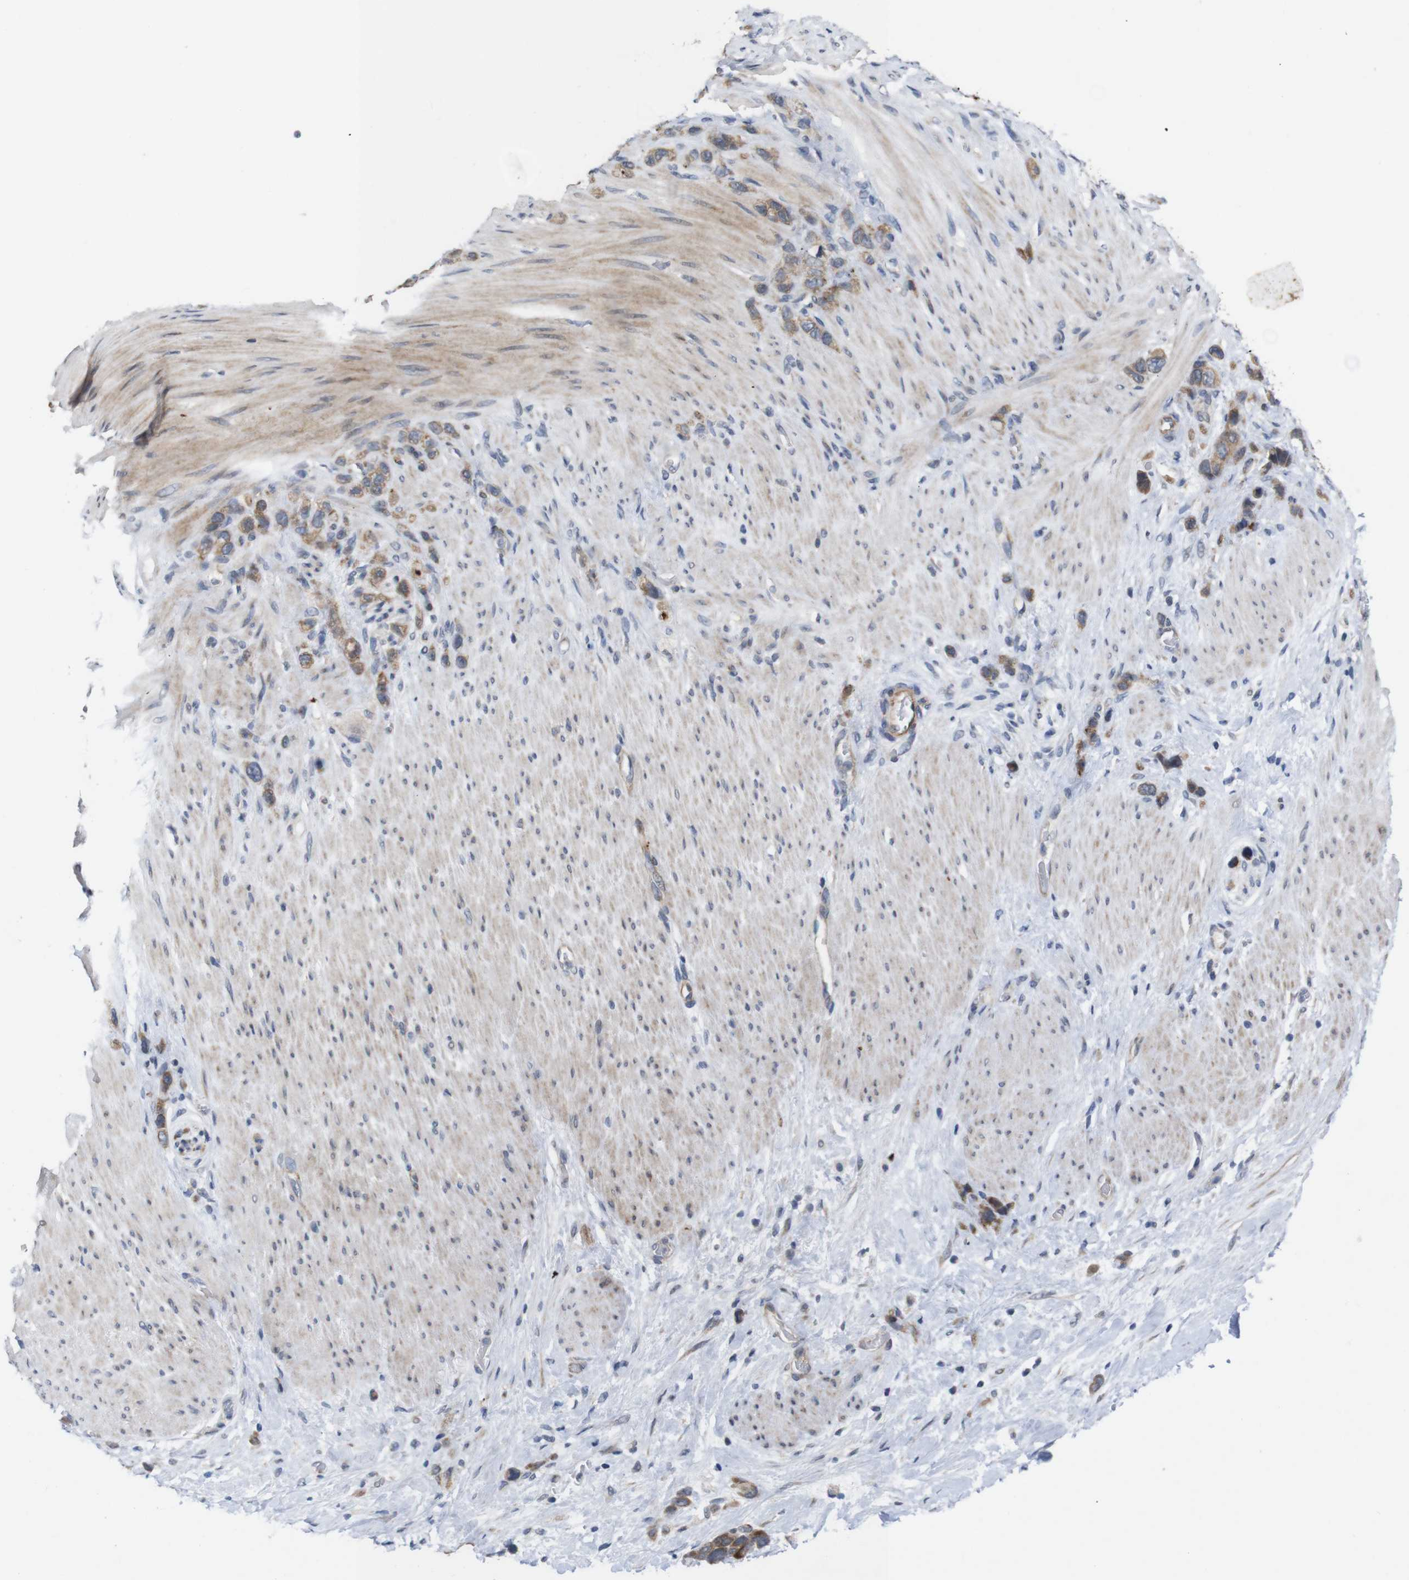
{"staining": {"intensity": "weak", "quantity": ">75%", "location": "cytoplasmic/membranous"}, "tissue": "stomach cancer", "cell_type": "Tumor cells", "image_type": "cancer", "snomed": [{"axis": "morphology", "description": "Adenocarcinoma, NOS"}, {"axis": "morphology", "description": "Adenocarcinoma, High grade"}, {"axis": "topography", "description": "Stomach, upper"}, {"axis": "topography", "description": "Stomach, lower"}], "caption": "Tumor cells display weak cytoplasmic/membranous positivity in about >75% of cells in adenocarcinoma (stomach).", "gene": "ATP7B", "patient": {"sex": "female", "age": 65}}